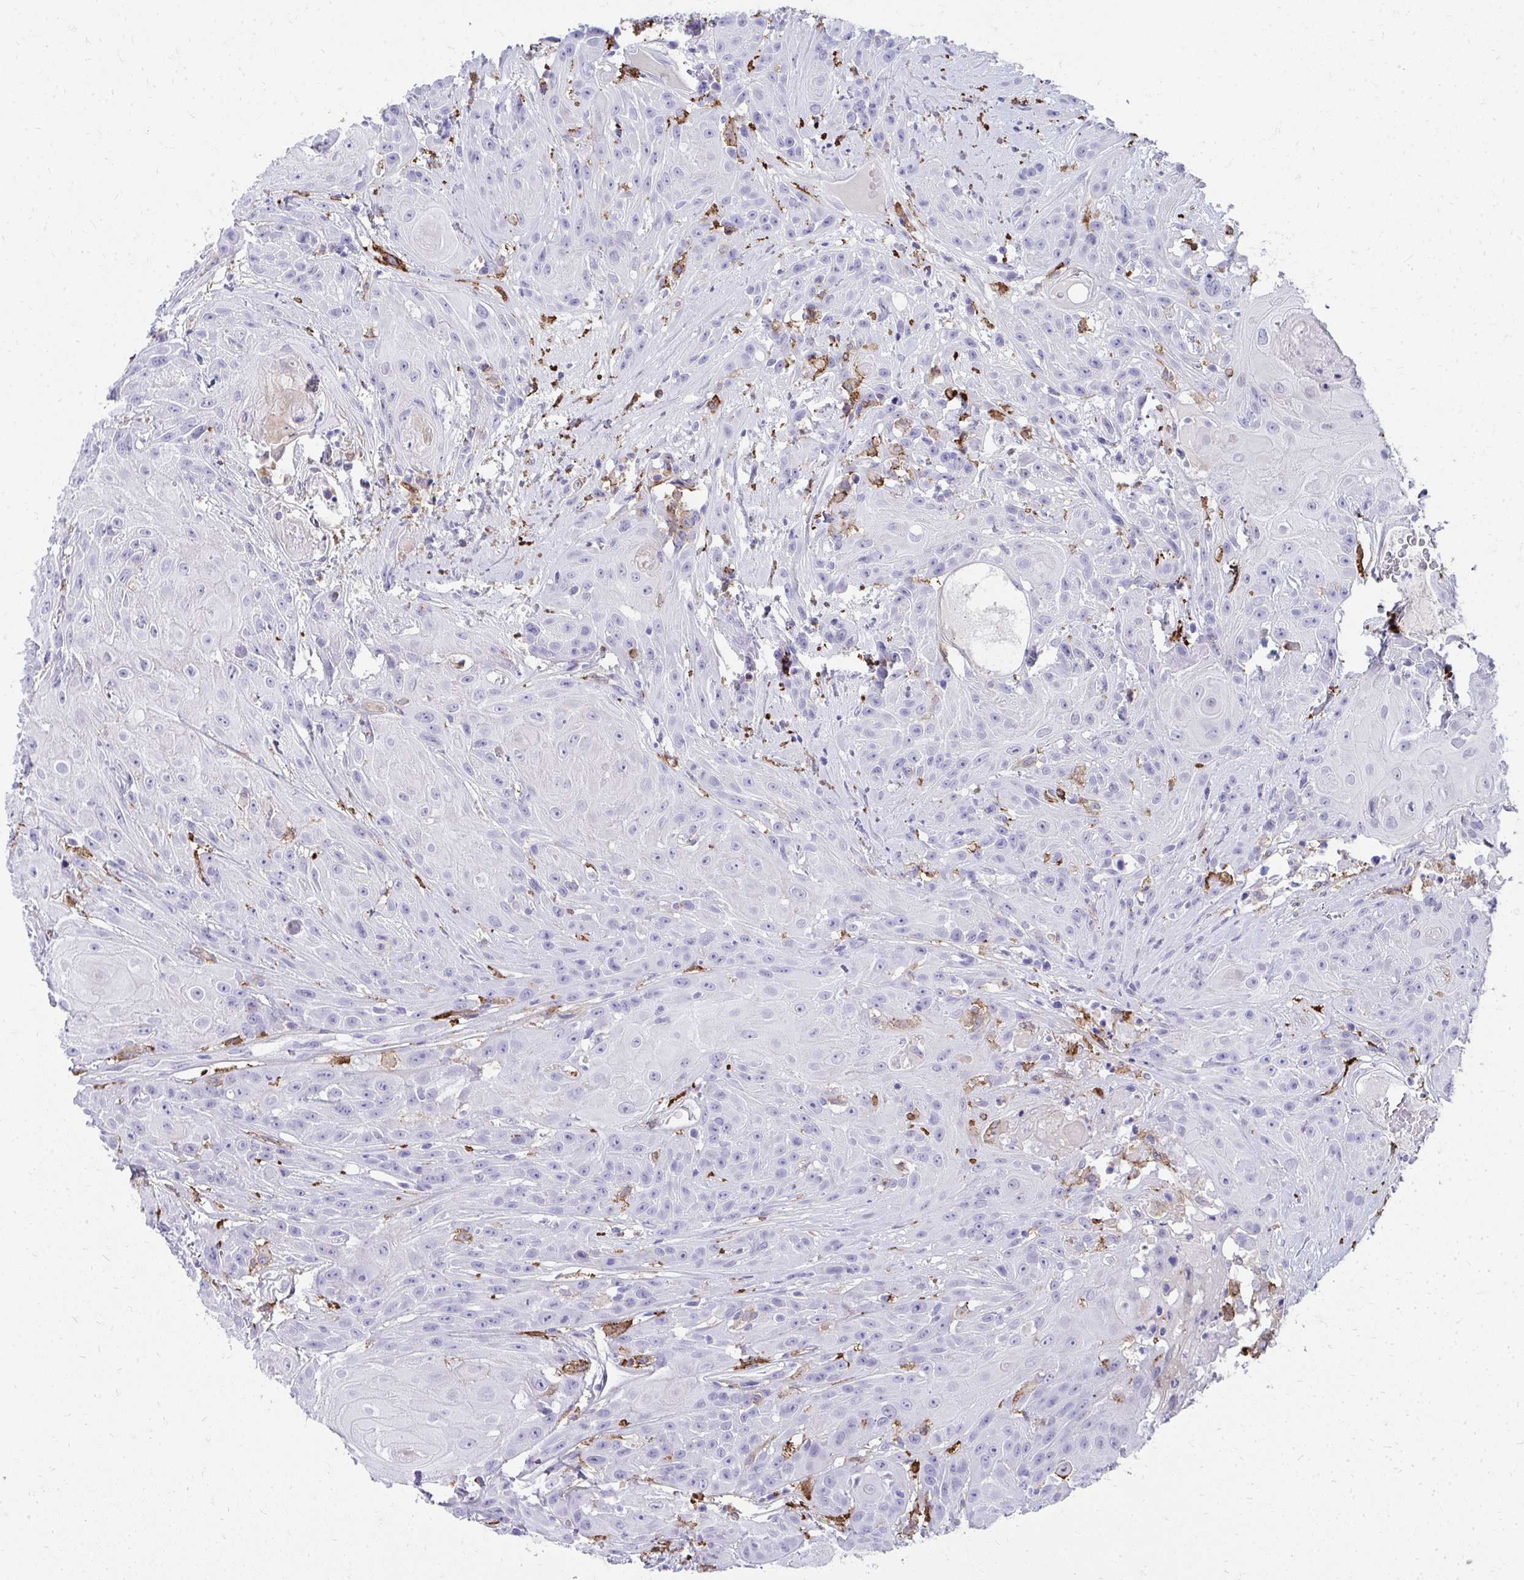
{"staining": {"intensity": "negative", "quantity": "none", "location": "none"}, "tissue": "head and neck cancer", "cell_type": "Tumor cells", "image_type": "cancer", "snomed": [{"axis": "morphology", "description": "Squamous cell carcinoma, NOS"}, {"axis": "topography", "description": "Skin"}, {"axis": "topography", "description": "Head-Neck"}], "caption": "This is an immunohistochemistry photomicrograph of head and neck cancer (squamous cell carcinoma). There is no expression in tumor cells.", "gene": "CD163", "patient": {"sex": "male", "age": 80}}